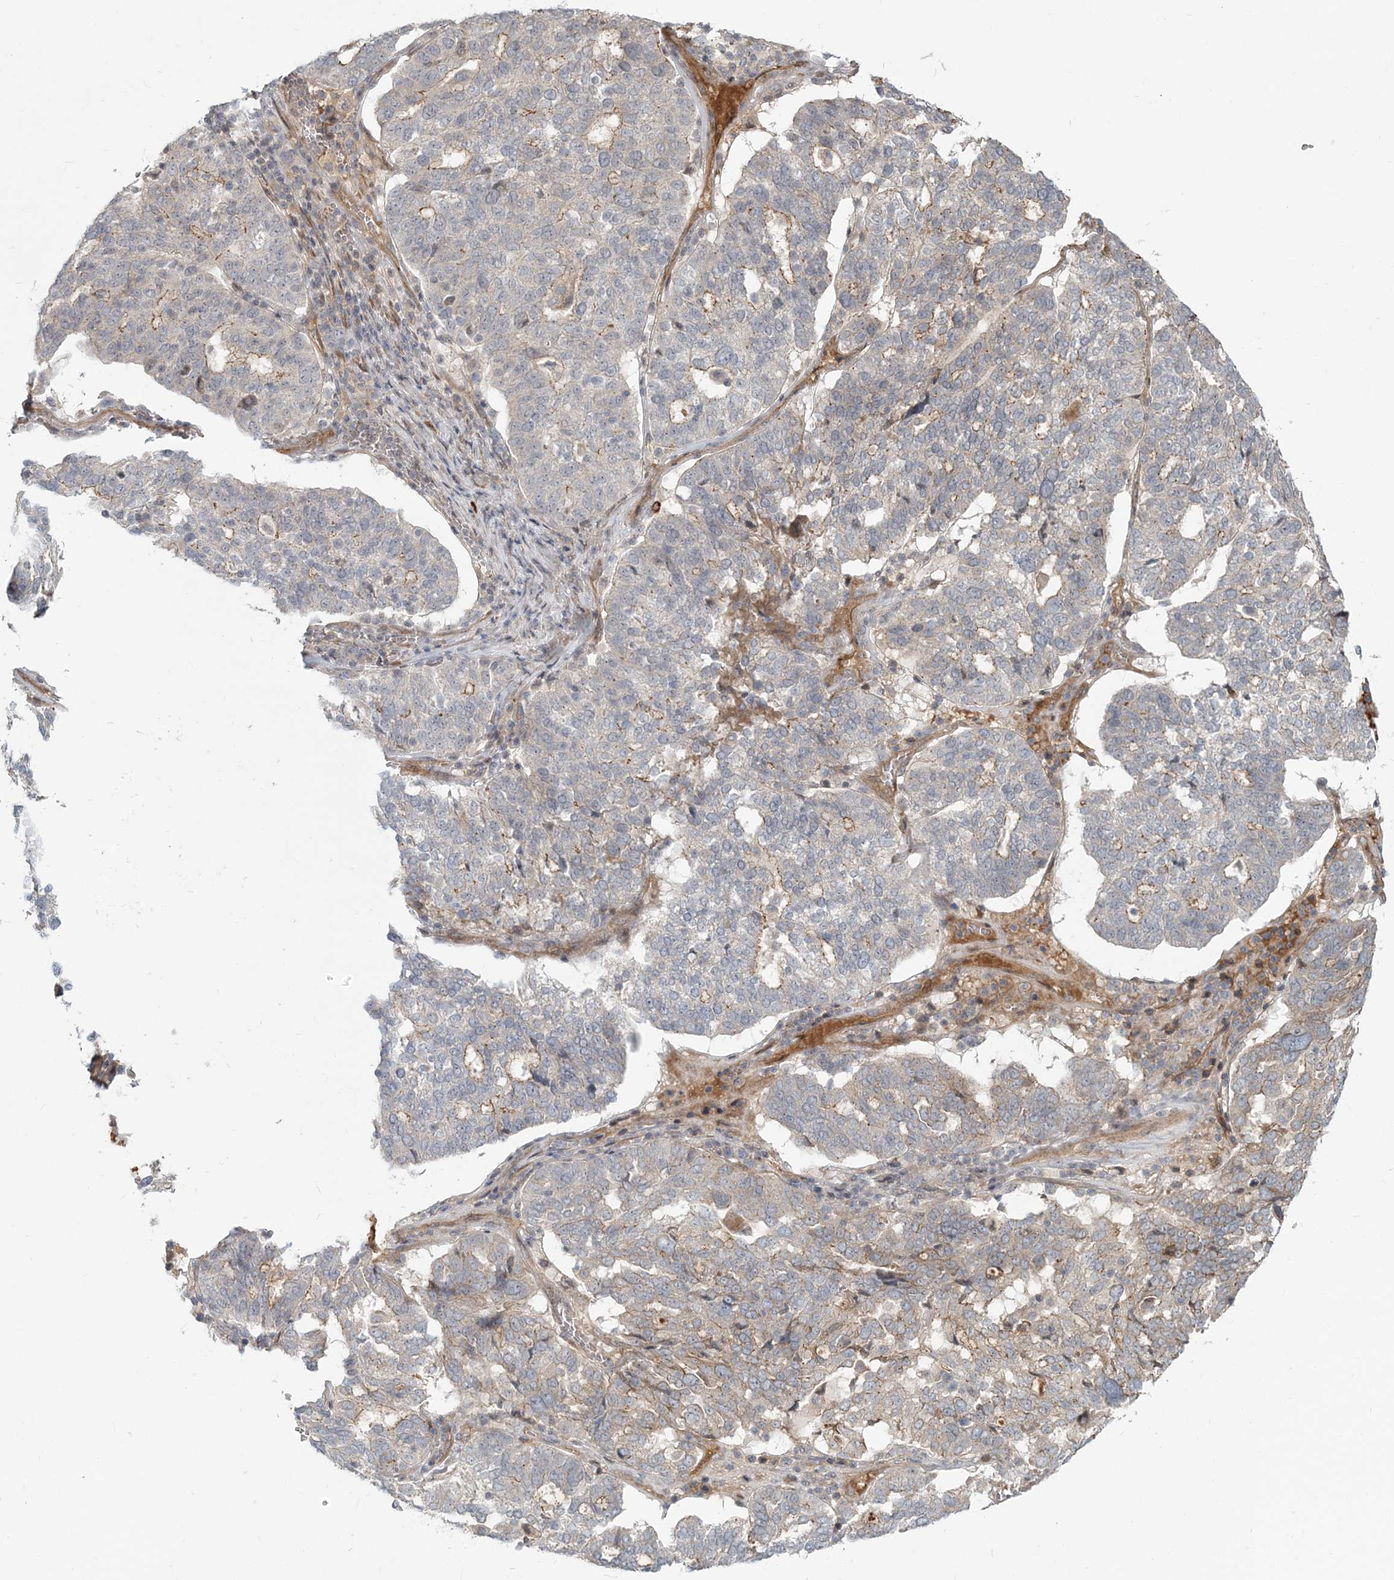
{"staining": {"intensity": "moderate", "quantity": "<25%", "location": "cytoplasmic/membranous"}, "tissue": "ovarian cancer", "cell_type": "Tumor cells", "image_type": "cancer", "snomed": [{"axis": "morphology", "description": "Cystadenocarcinoma, serous, NOS"}, {"axis": "topography", "description": "Ovary"}], "caption": "The photomicrograph reveals a brown stain indicating the presence of a protein in the cytoplasmic/membranous of tumor cells in ovarian serous cystadenocarcinoma.", "gene": "SH3PXD2A", "patient": {"sex": "female", "age": 59}}